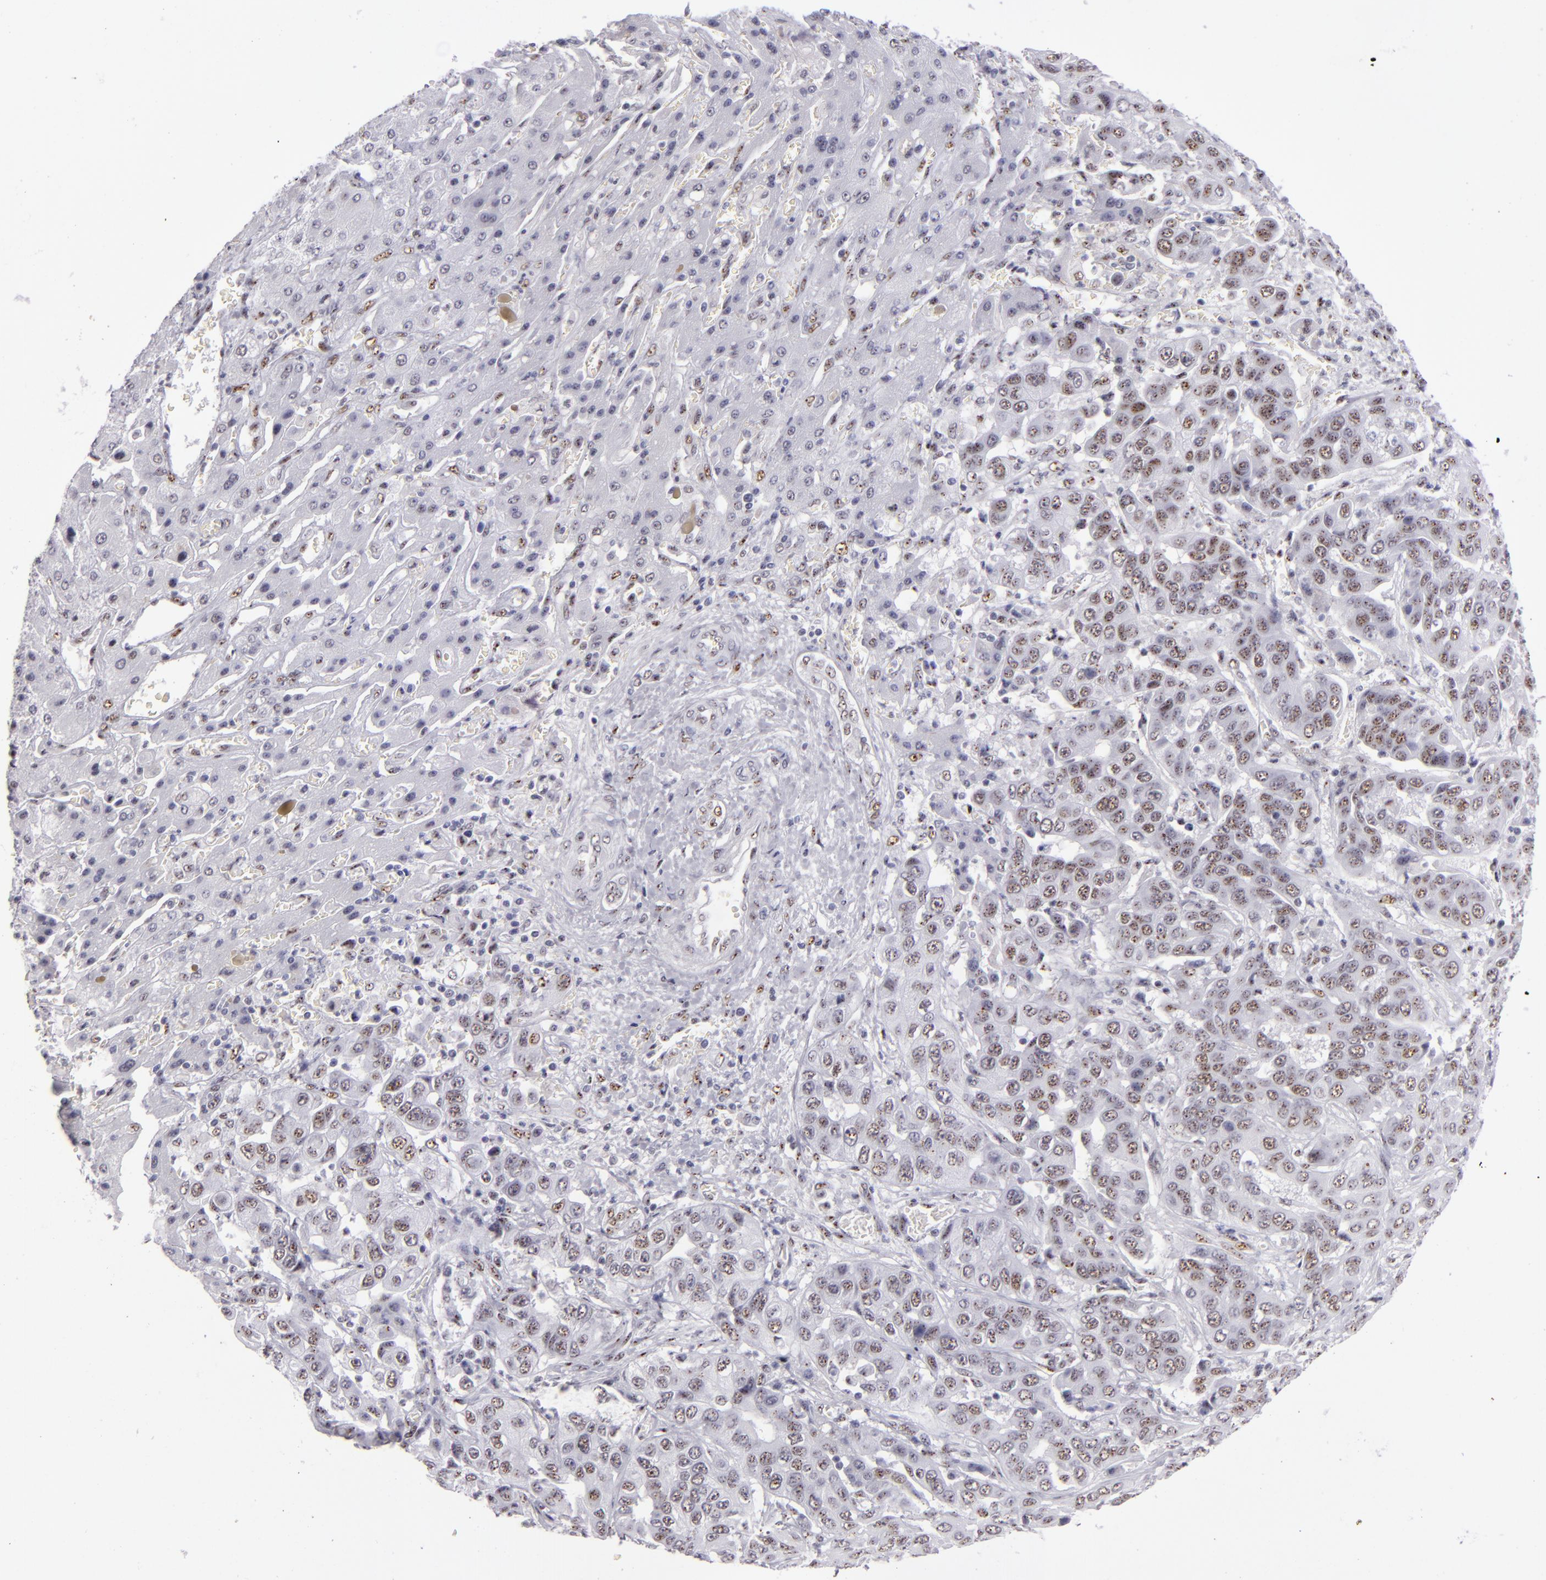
{"staining": {"intensity": "moderate", "quantity": "25%-75%", "location": "nuclear"}, "tissue": "liver cancer", "cell_type": "Tumor cells", "image_type": "cancer", "snomed": [{"axis": "morphology", "description": "Cholangiocarcinoma"}, {"axis": "topography", "description": "Liver"}], "caption": "IHC (DAB) staining of liver cancer (cholangiocarcinoma) displays moderate nuclear protein expression in approximately 25%-75% of tumor cells.", "gene": "TOP3A", "patient": {"sex": "female", "age": 52}}